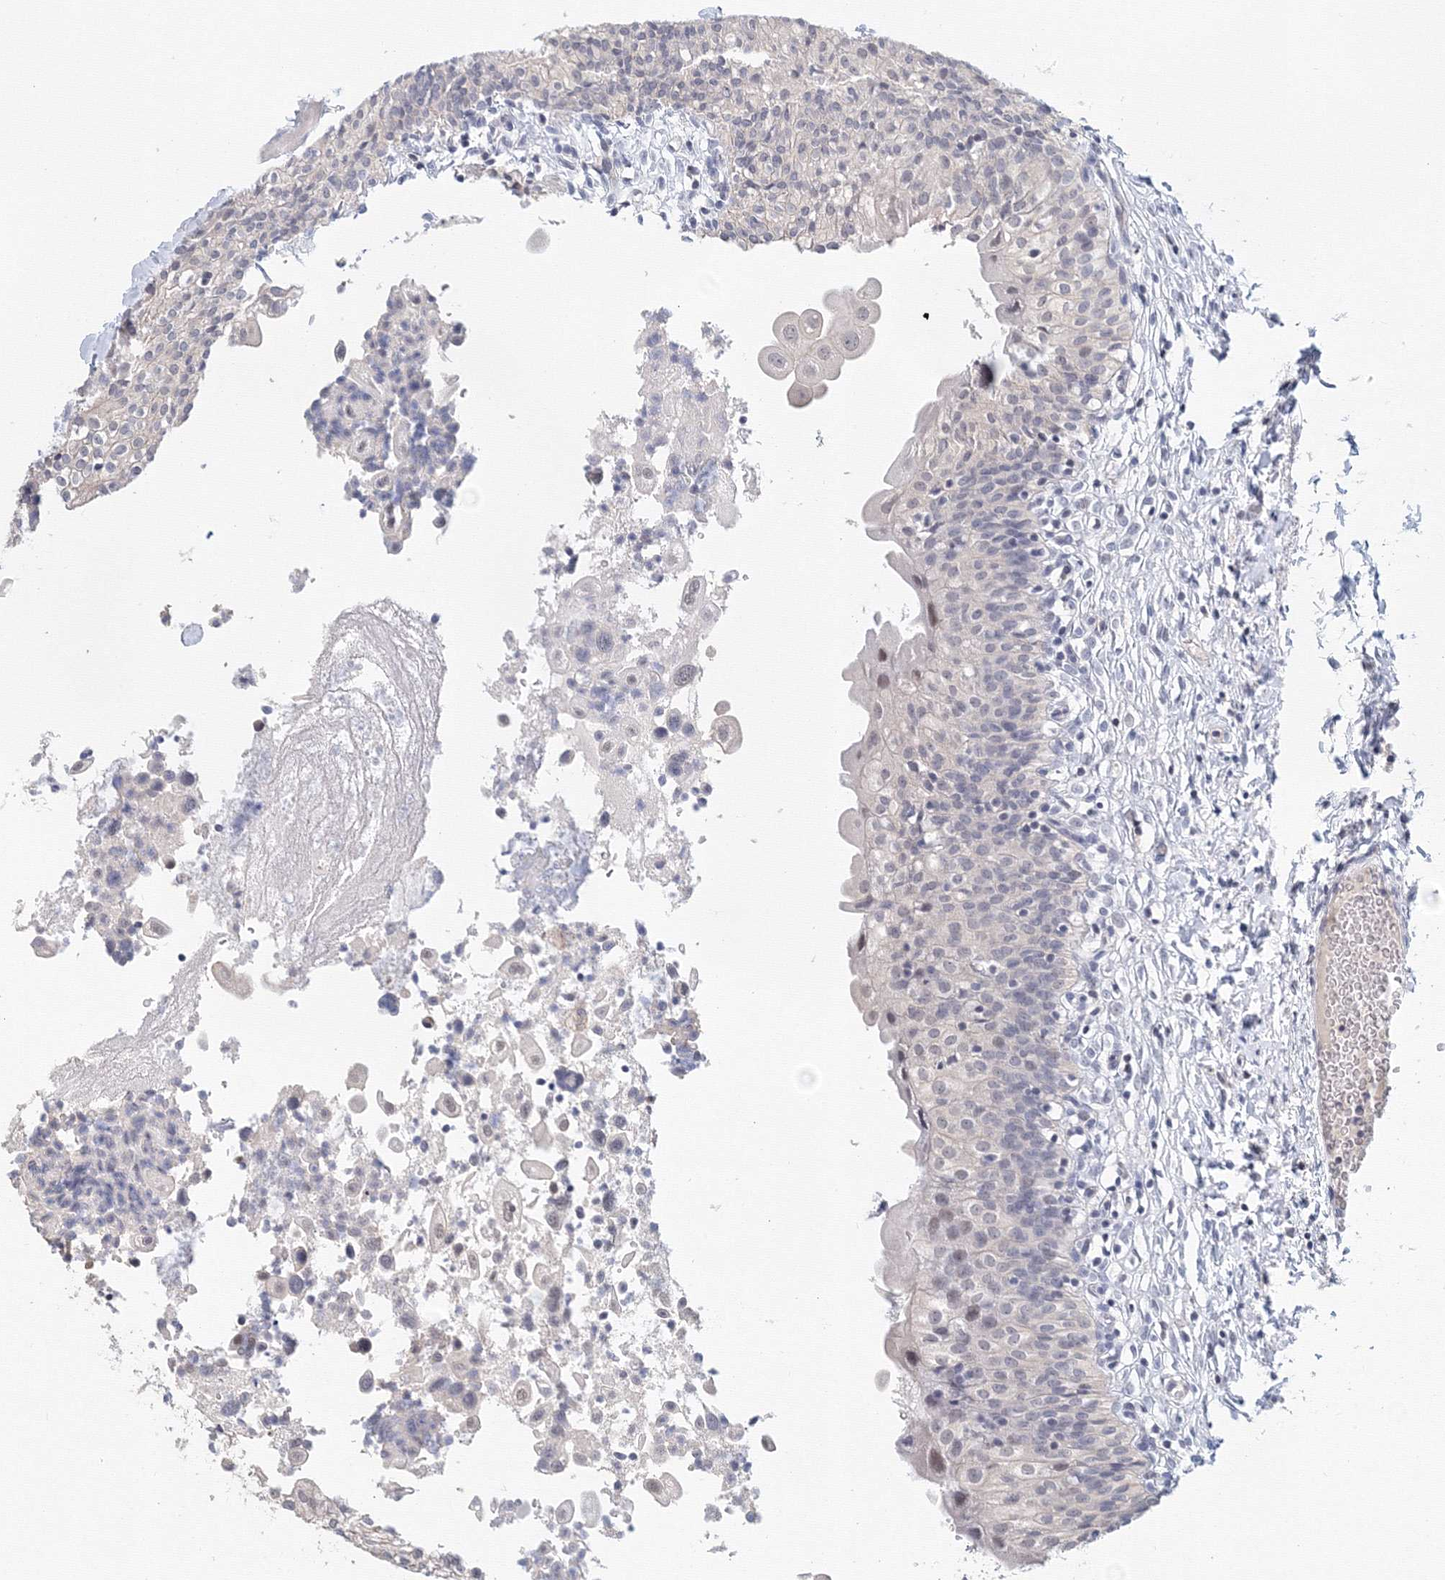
{"staining": {"intensity": "weak", "quantity": "<25%", "location": "cytoplasmic/membranous"}, "tissue": "urinary bladder", "cell_type": "Urothelial cells", "image_type": "normal", "snomed": [{"axis": "morphology", "description": "Normal tissue, NOS"}, {"axis": "topography", "description": "Urinary bladder"}], "caption": "DAB (3,3'-diaminobenzidine) immunohistochemical staining of unremarkable urinary bladder exhibits no significant positivity in urothelial cells.", "gene": "SLC7A7", "patient": {"sex": "male", "age": 55}}